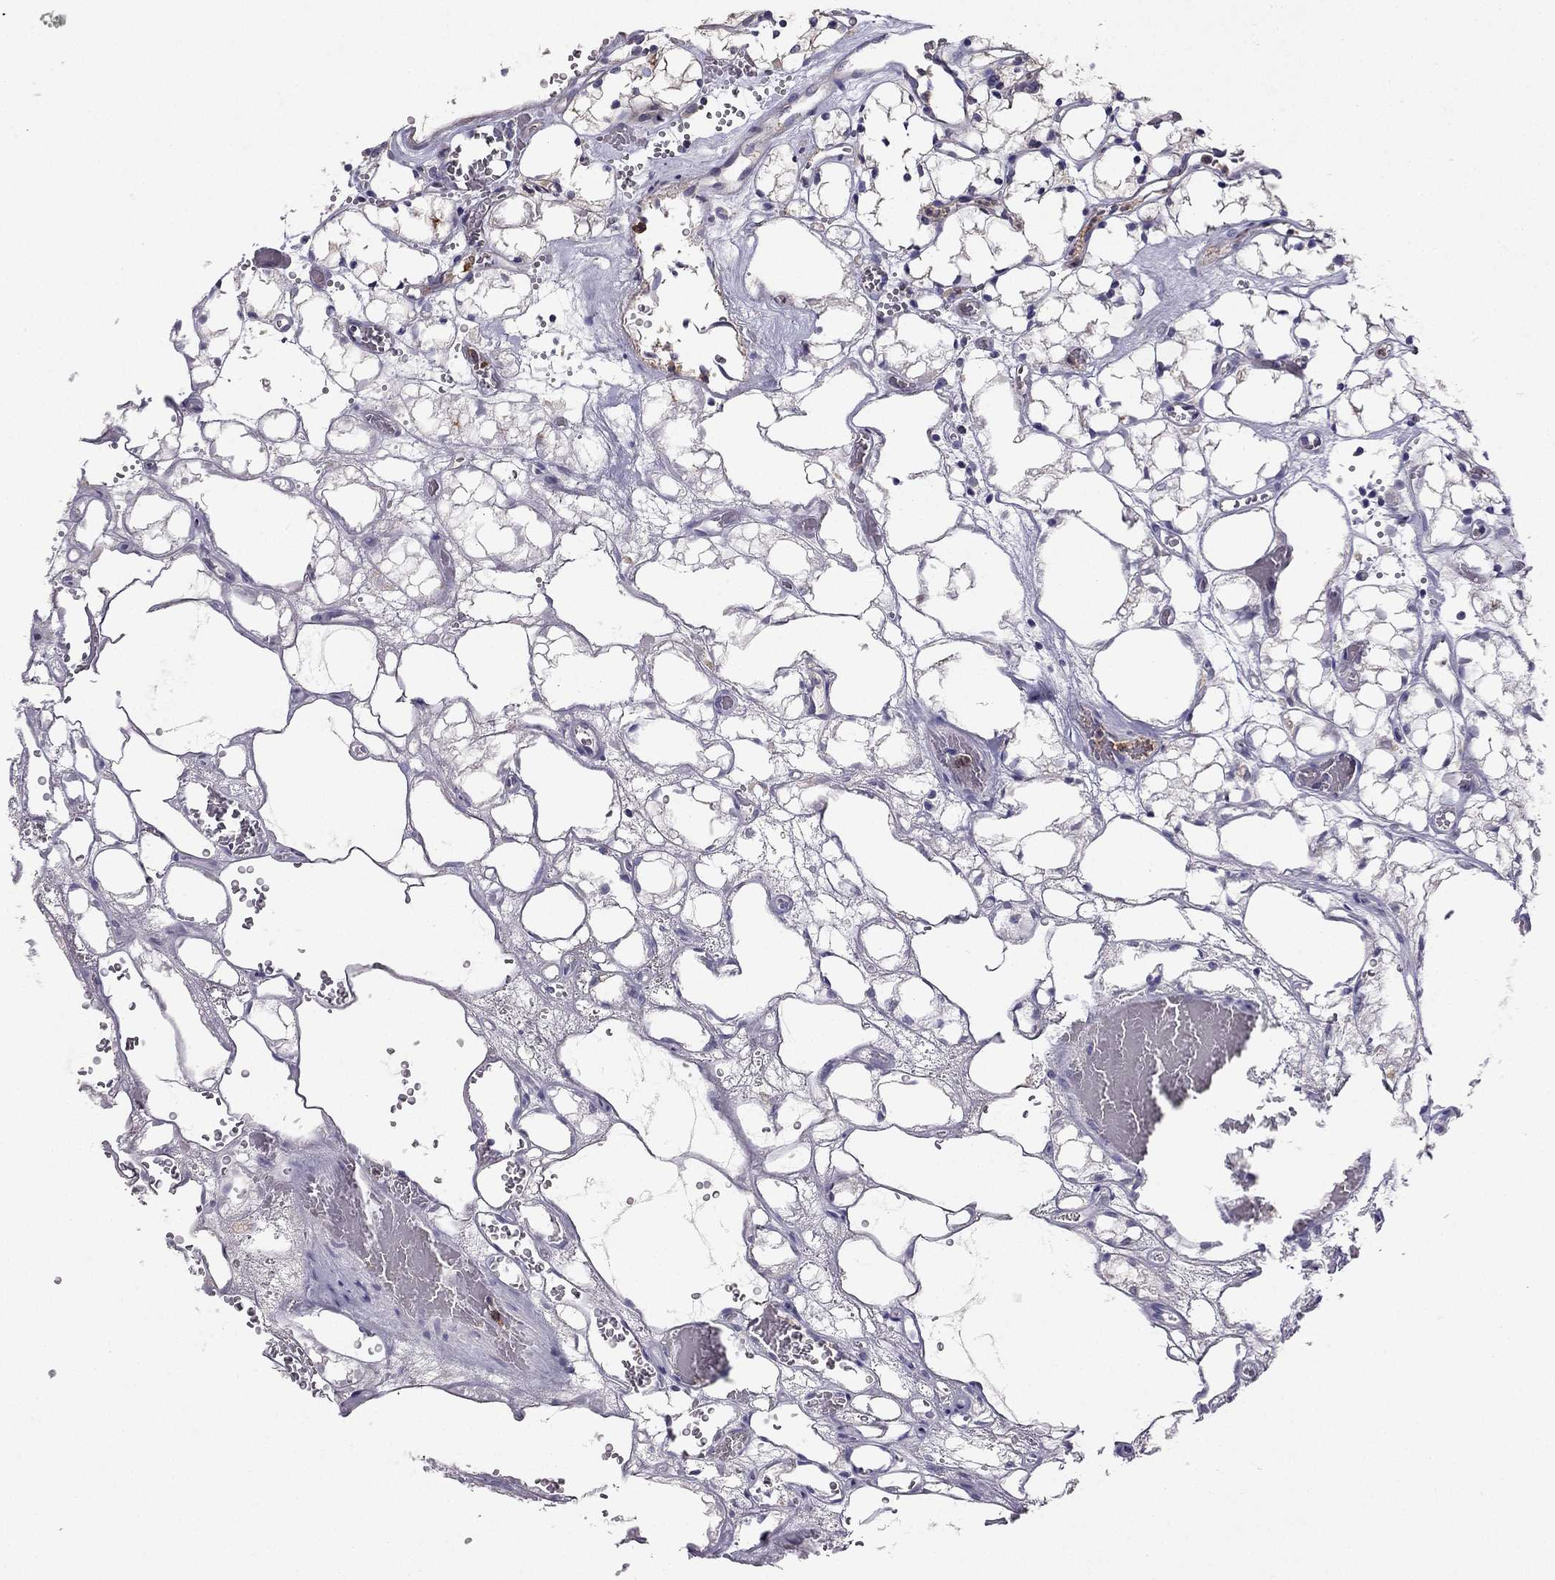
{"staining": {"intensity": "negative", "quantity": "none", "location": "none"}, "tissue": "renal cancer", "cell_type": "Tumor cells", "image_type": "cancer", "snomed": [{"axis": "morphology", "description": "Adenocarcinoma, NOS"}, {"axis": "topography", "description": "Kidney"}], "caption": "DAB immunohistochemical staining of renal cancer shows no significant positivity in tumor cells.", "gene": "STXBP5", "patient": {"sex": "female", "age": 69}}